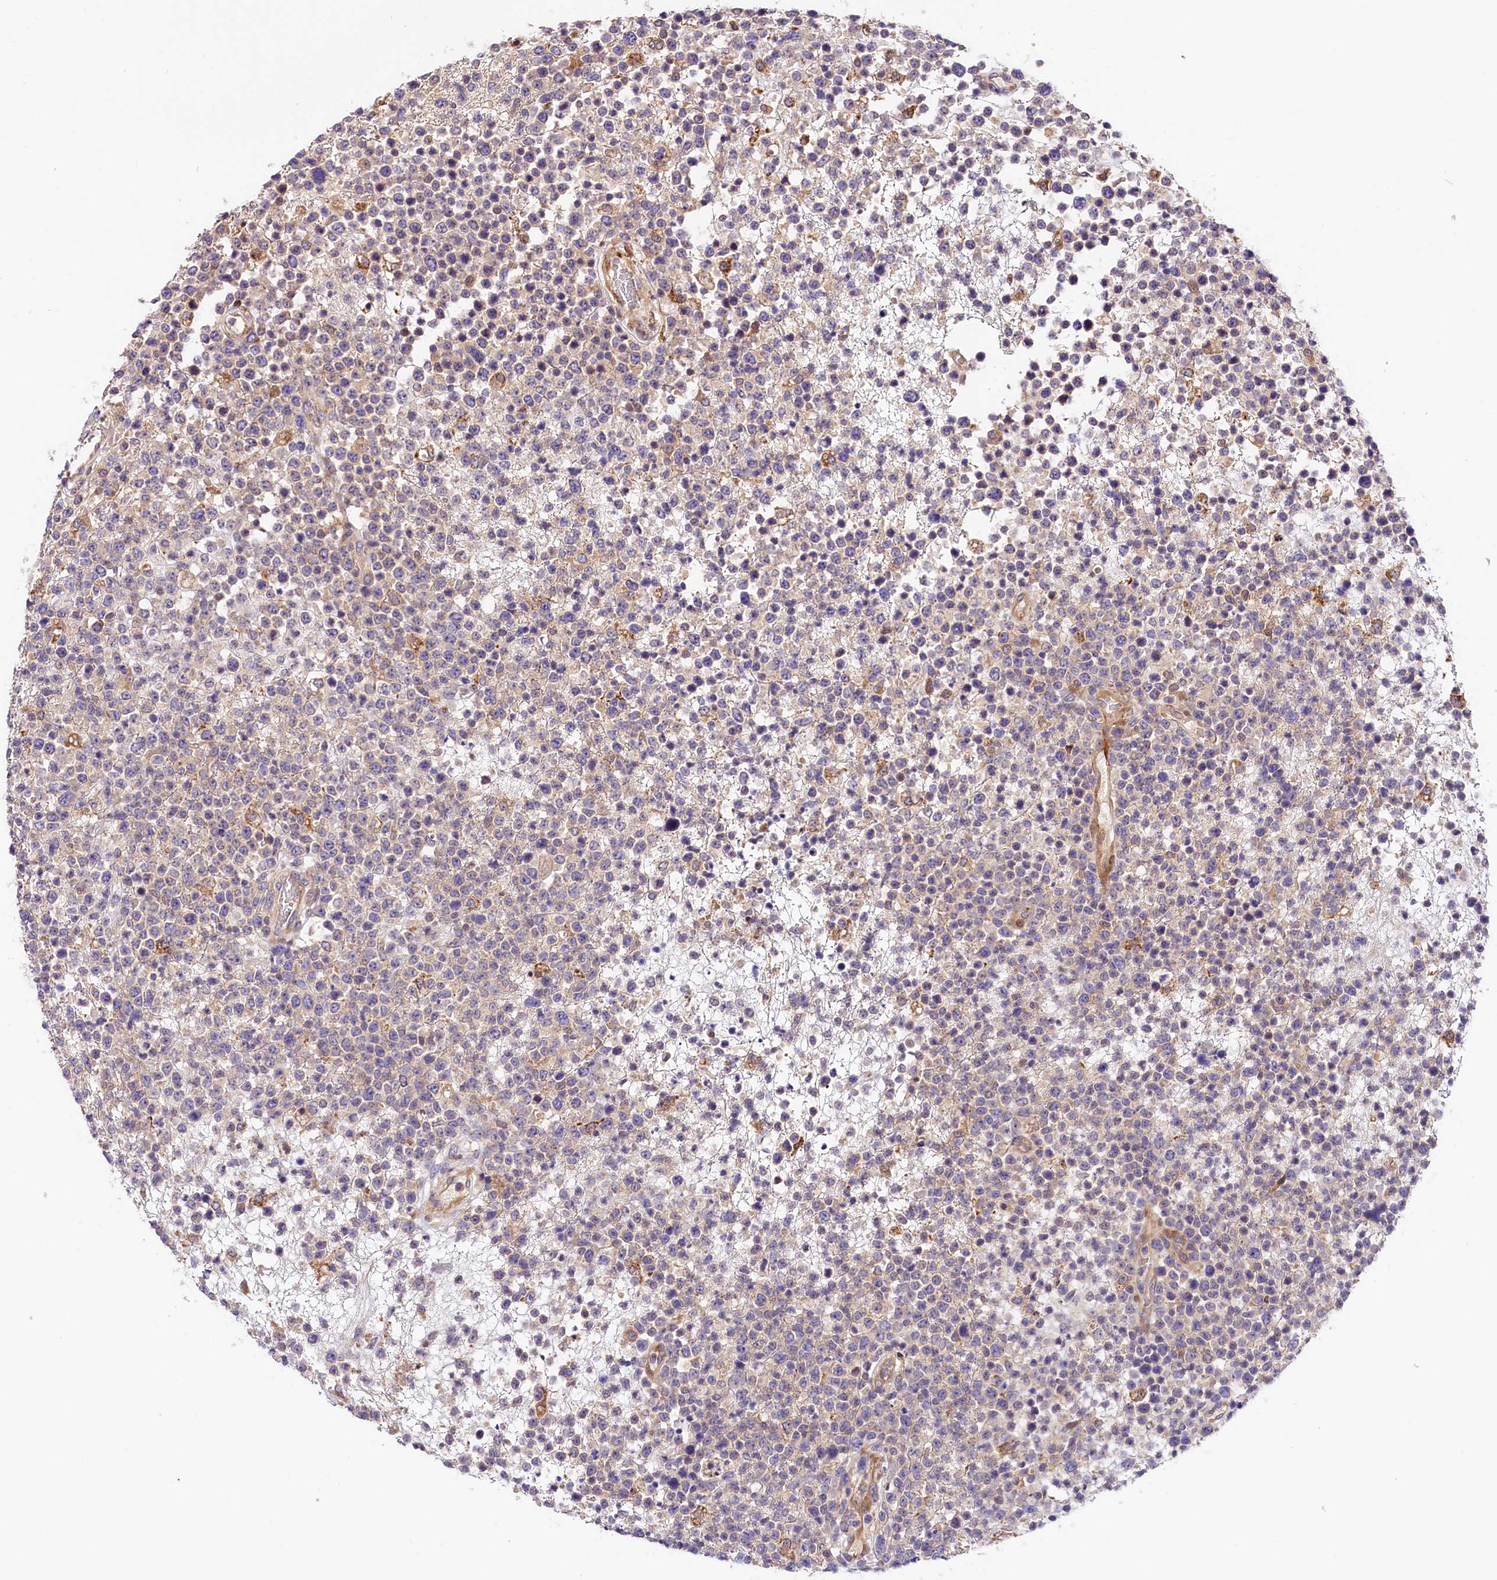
{"staining": {"intensity": "negative", "quantity": "none", "location": "none"}, "tissue": "lymphoma", "cell_type": "Tumor cells", "image_type": "cancer", "snomed": [{"axis": "morphology", "description": "Malignant lymphoma, non-Hodgkin's type, High grade"}, {"axis": "topography", "description": "Colon"}], "caption": "Tumor cells are negative for brown protein staining in lymphoma.", "gene": "ARMC6", "patient": {"sex": "female", "age": 53}}